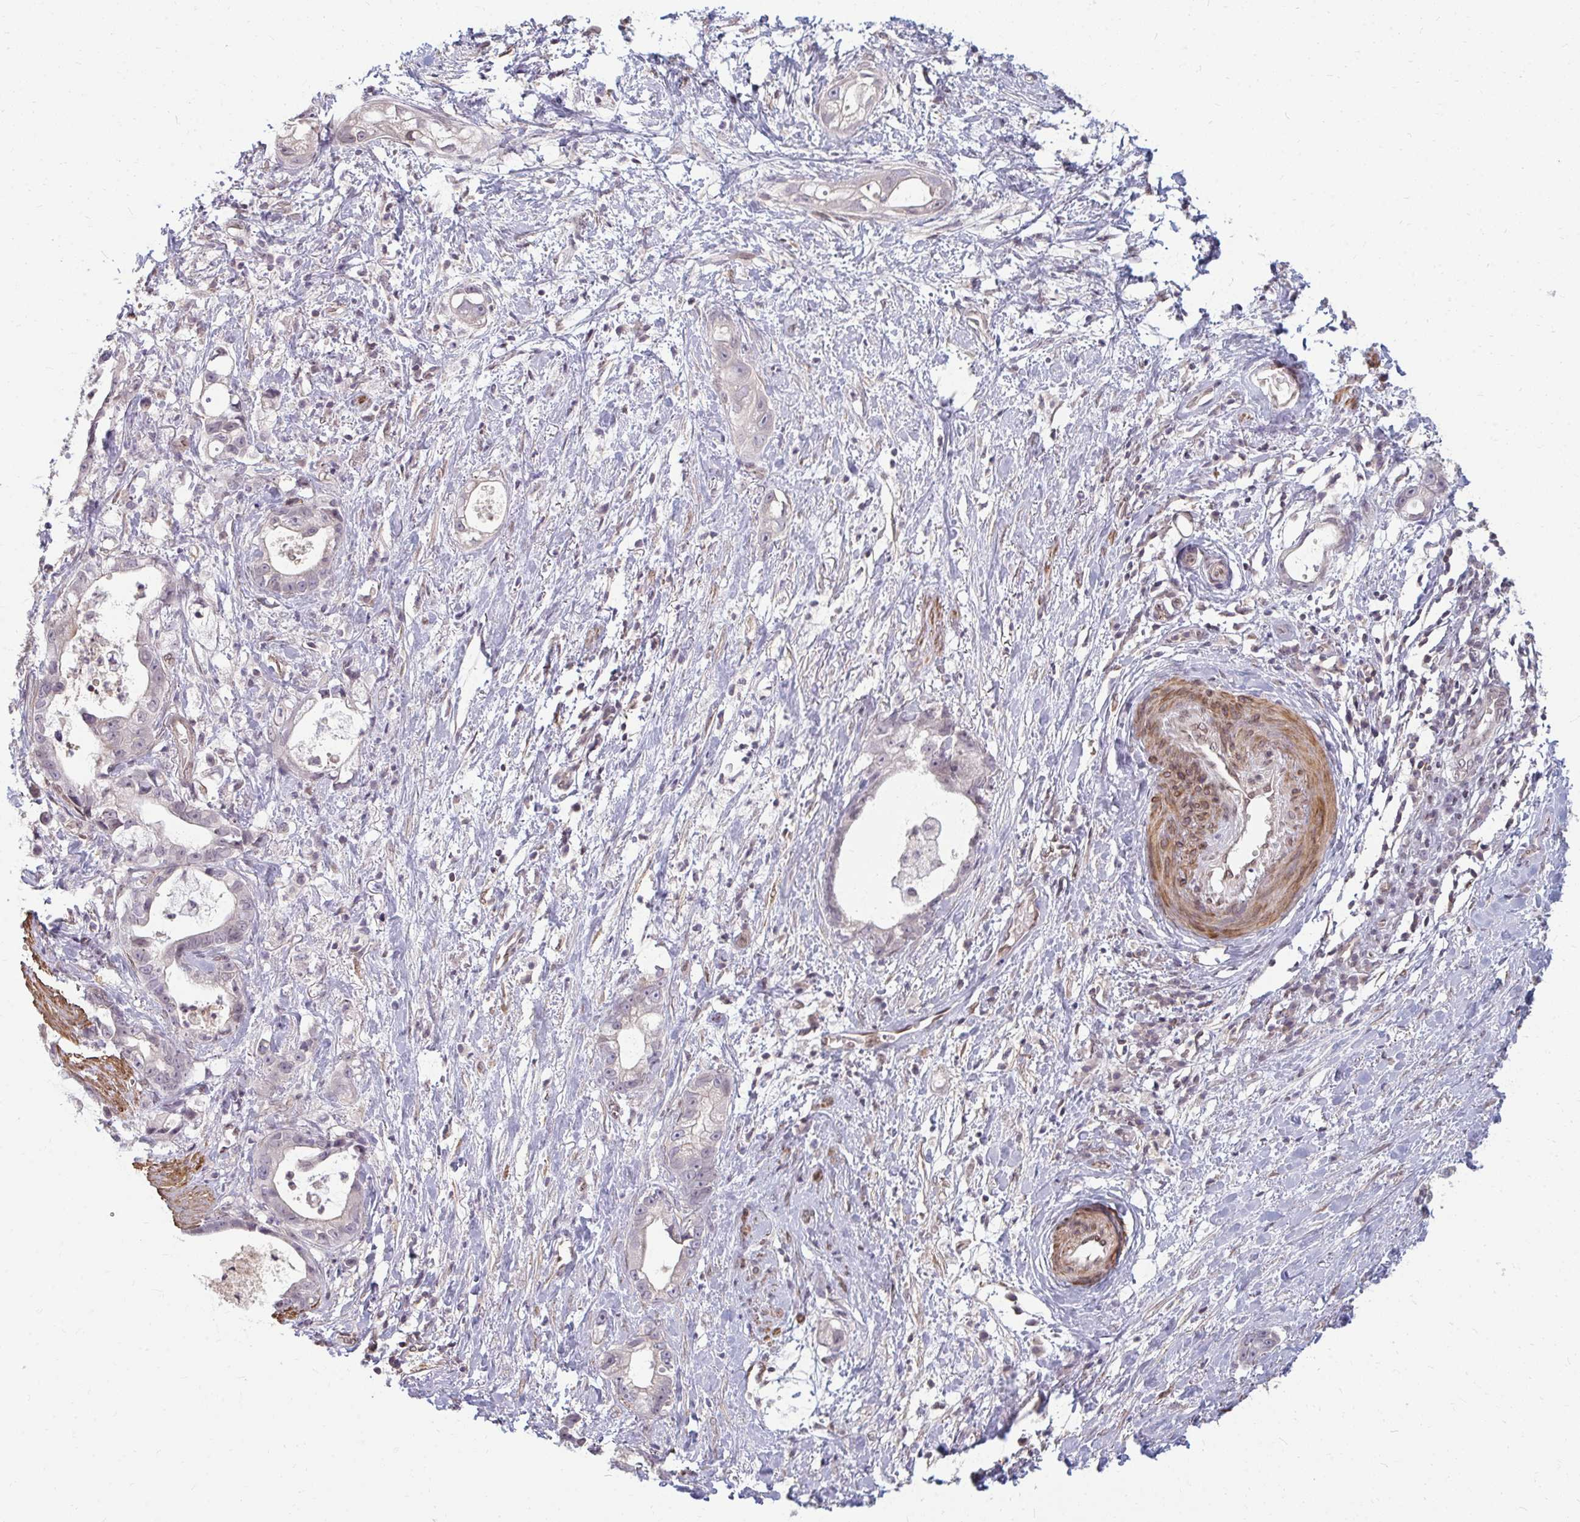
{"staining": {"intensity": "negative", "quantity": "none", "location": "none"}, "tissue": "stomach cancer", "cell_type": "Tumor cells", "image_type": "cancer", "snomed": [{"axis": "morphology", "description": "Adenocarcinoma, NOS"}, {"axis": "topography", "description": "Stomach"}], "caption": "High power microscopy image of an IHC micrograph of stomach cancer (adenocarcinoma), revealing no significant positivity in tumor cells.", "gene": "GPC5", "patient": {"sex": "male", "age": 55}}